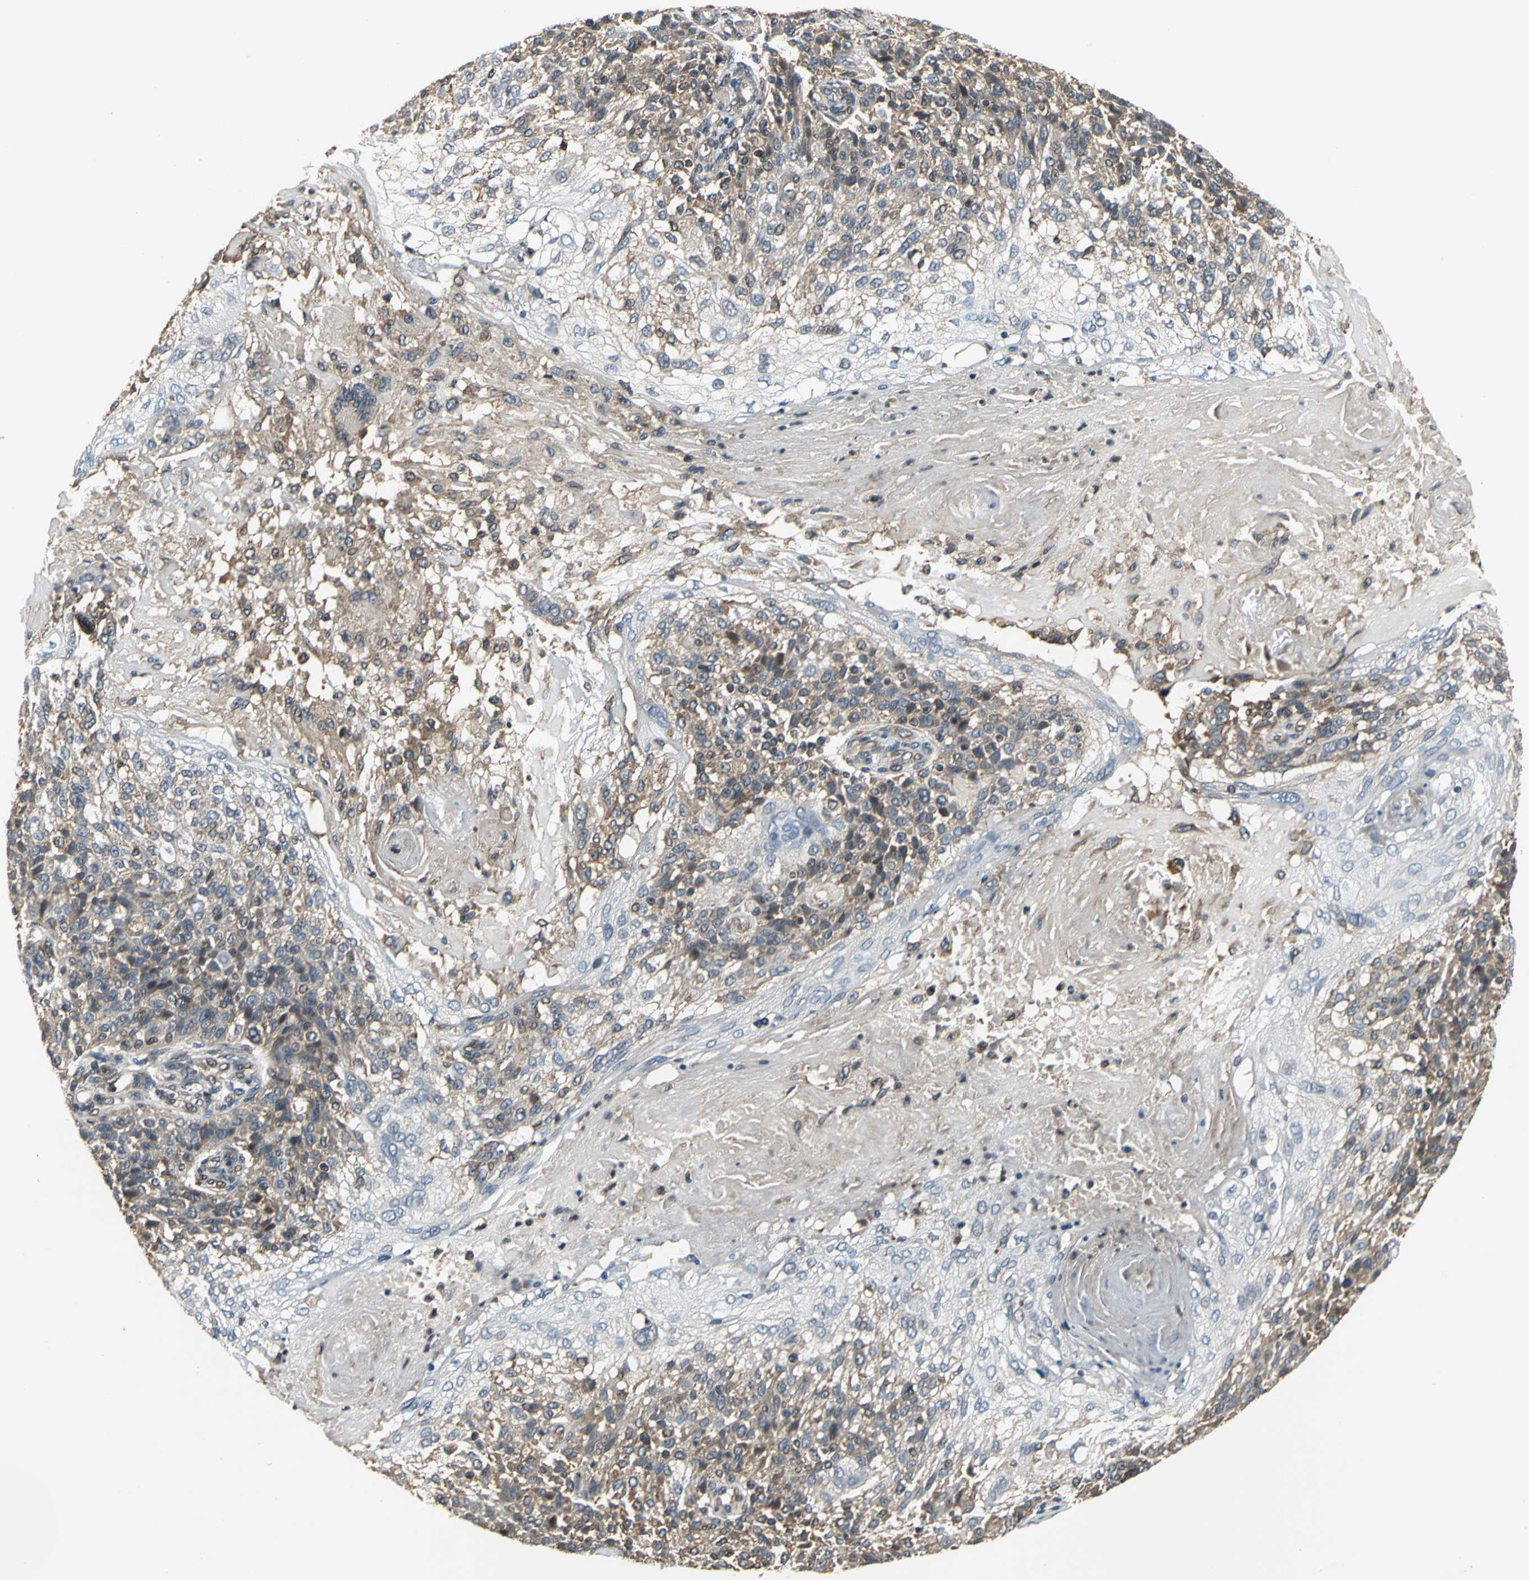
{"staining": {"intensity": "moderate", "quantity": "25%-75%", "location": "cytoplasmic/membranous"}, "tissue": "skin cancer", "cell_type": "Tumor cells", "image_type": "cancer", "snomed": [{"axis": "morphology", "description": "Normal tissue, NOS"}, {"axis": "morphology", "description": "Squamous cell carcinoma, NOS"}, {"axis": "topography", "description": "Skin"}], "caption": "IHC histopathology image of human skin cancer (squamous cell carcinoma) stained for a protein (brown), which demonstrates medium levels of moderate cytoplasmic/membranous expression in about 25%-75% of tumor cells.", "gene": "EIF2B2", "patient": {"sex": "female", "age": 83}}